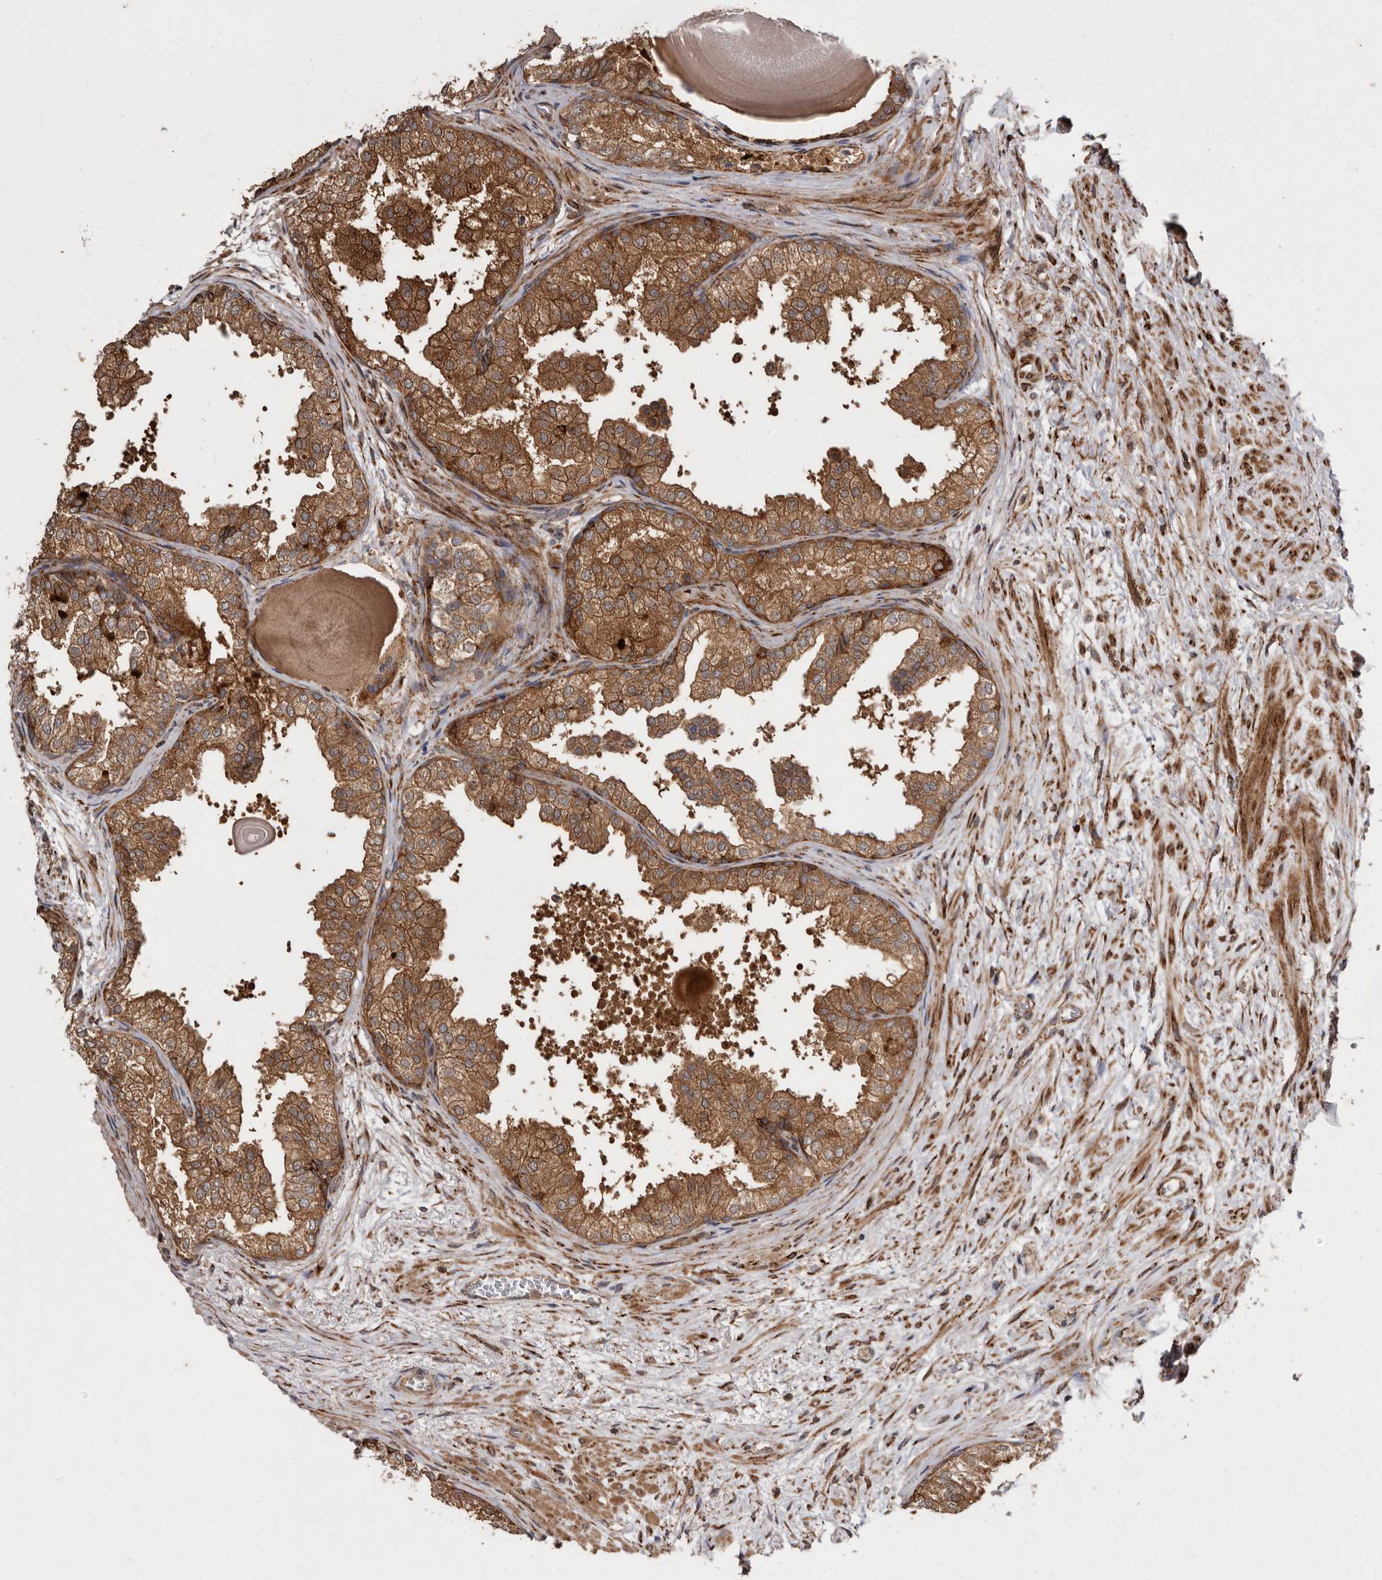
{"staining": {"intensity": "moderate", "quantity": ">75%", "location": "cytoplasmic/membranous"}, "tissue": "prostate", "cell_type": "Glandular cells", "image_type": "normal", "snomed": [{"axis": "morphology", "description": "Normal tissue, NOS"}, {"axis": "topography", "description": "Prostate"}], "caption": "The histopathology image exhibits immunohistochemical staining of benign prostate. There is moderate cytoplasmic/membranous positivity is seen in about >75% of glandular cells. The staining was performed using DAB to visualize the protein expression in brown, while the nuclei were stained in blue with hematoxylin (Magnification: 20x).", "gene": "FLAD1", "patient": {"sex": "male", "age": 48}}